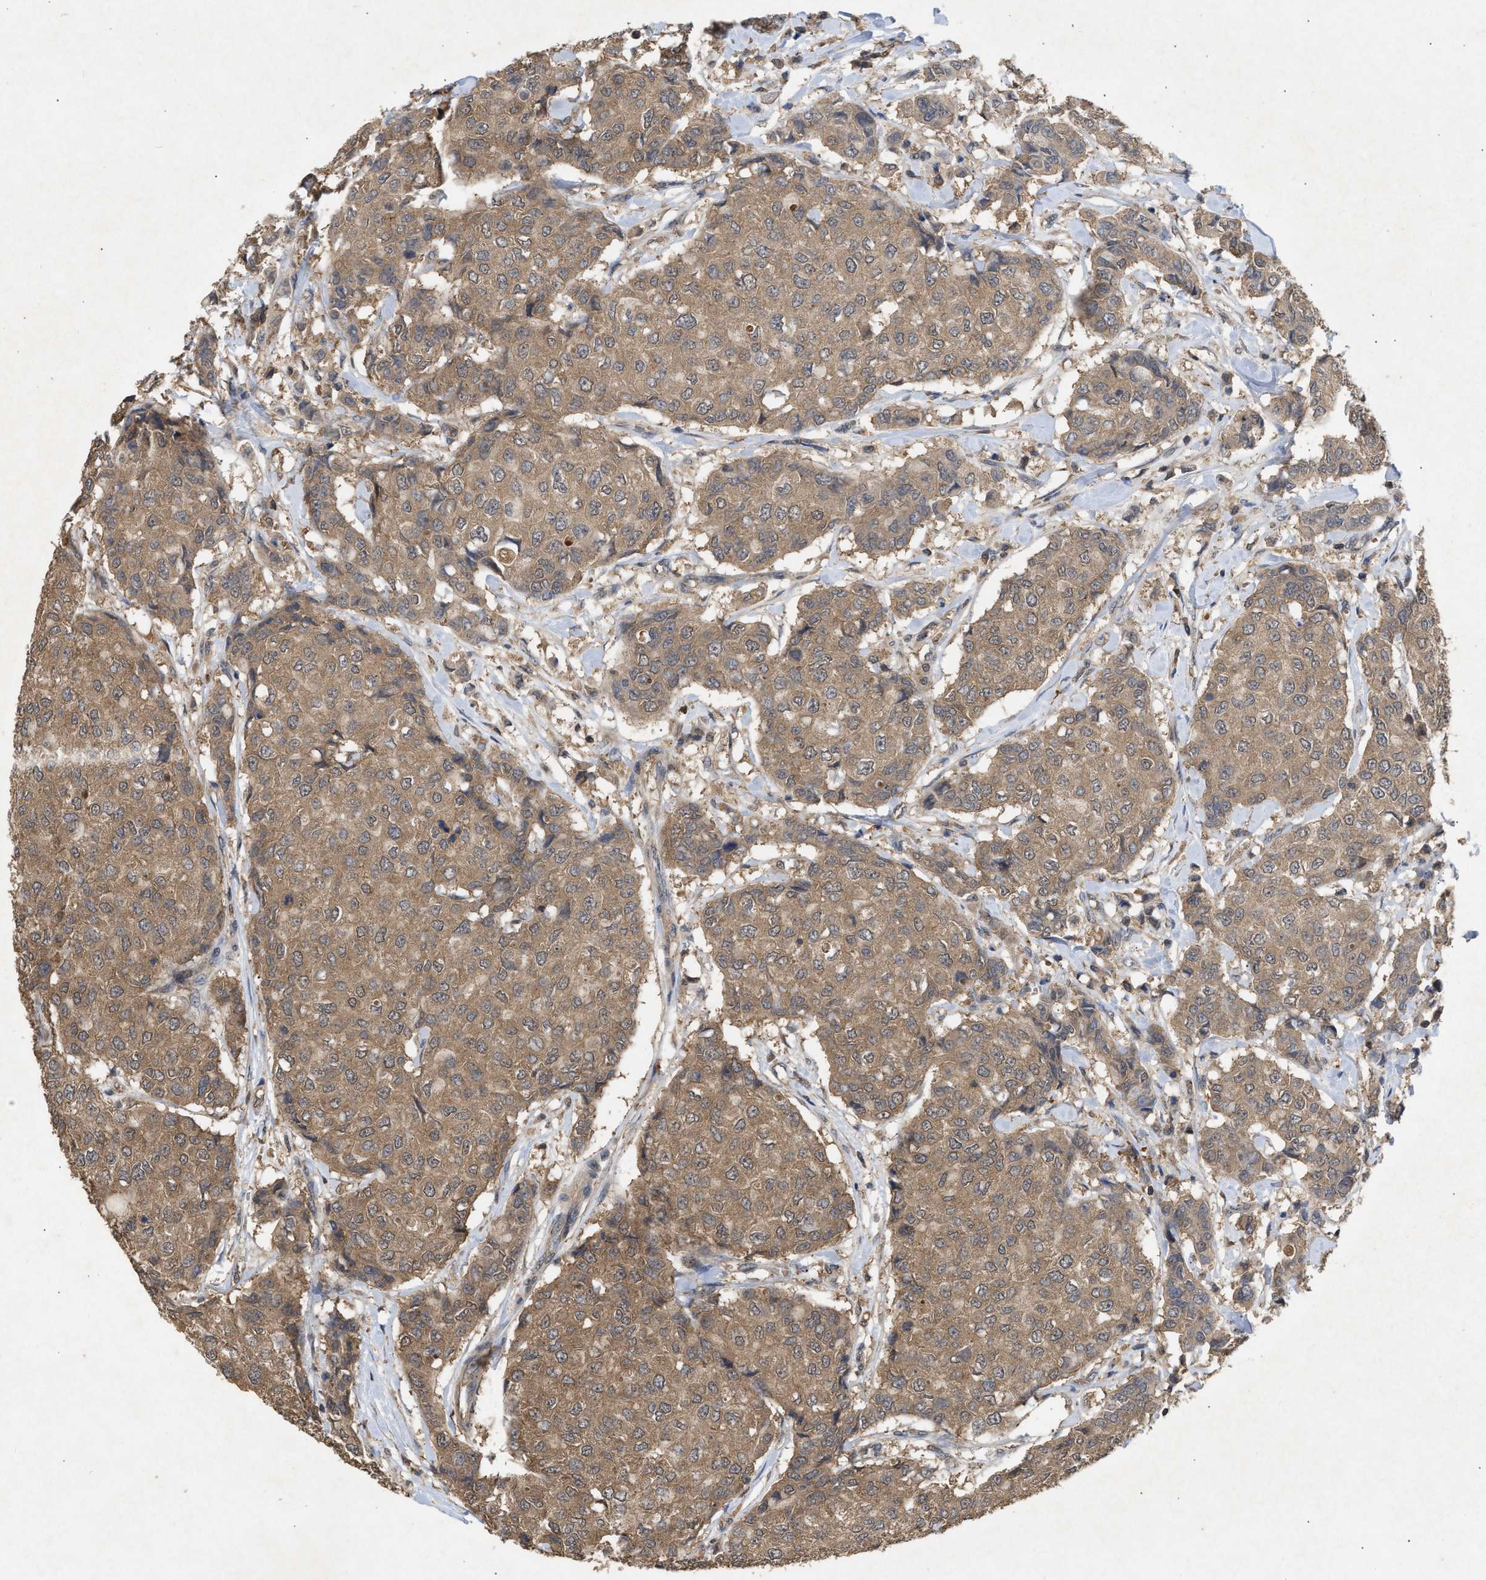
{"staining": {"intensity": "moderate", "quantity": ">75%", "location": "cytoplasmic/membranous"}, "tissue": "breast cancer", "cell_type": "Tumor cells", "image_type": "cancer", "snomed": [{"axis": "morphology", "description": "Duct carcinoma"}, {"axis": "topography", "description": "Breast"}], "caption": "Breast cancer stained with a brown dye demonstrates moderate cytoplasmic/membranous positive staining in about >75% of tumor cells.", "gene": "FITM1", "patient": {"sex": "female", "age": 27}}